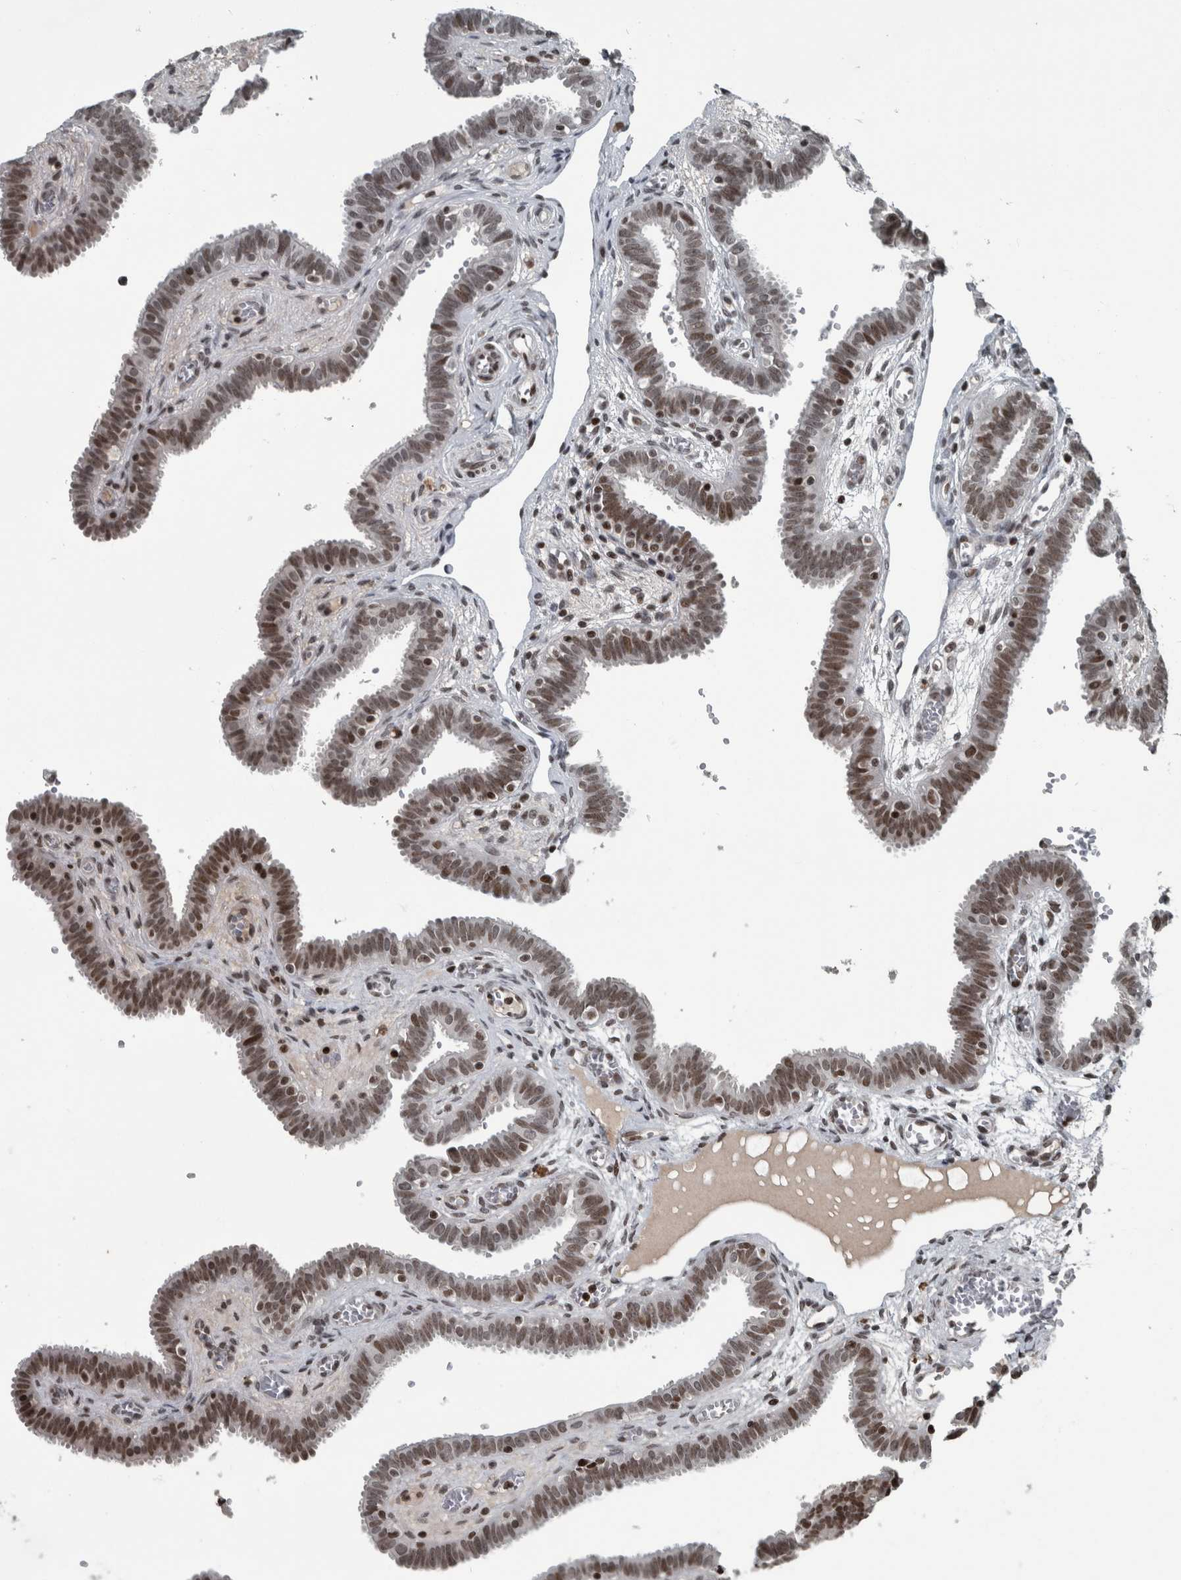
{"staining": {"intensity": "moderate", "quantity": ">75%", "location": "nuclear"}, "tissue": "fallopian tube", "cell_type": "Glandular cells", "image_type": "normal", "snomed": [{"axis": "morphology", "description": "Normal tissue, NOS"}, {"axis": "topography", "description": "Fallopian tube"}, {"axis": "topography", "description": "Placenta"}], "caption": "Immunohistochemistry photomicrograph of normal fallopian tube stained for a protein (brown), which reveals medium levels of moderate nuclear positivity in about >75% of glandular cells.", "gene": "UNC50", "patient": {"sex": "female", "age": 32}}